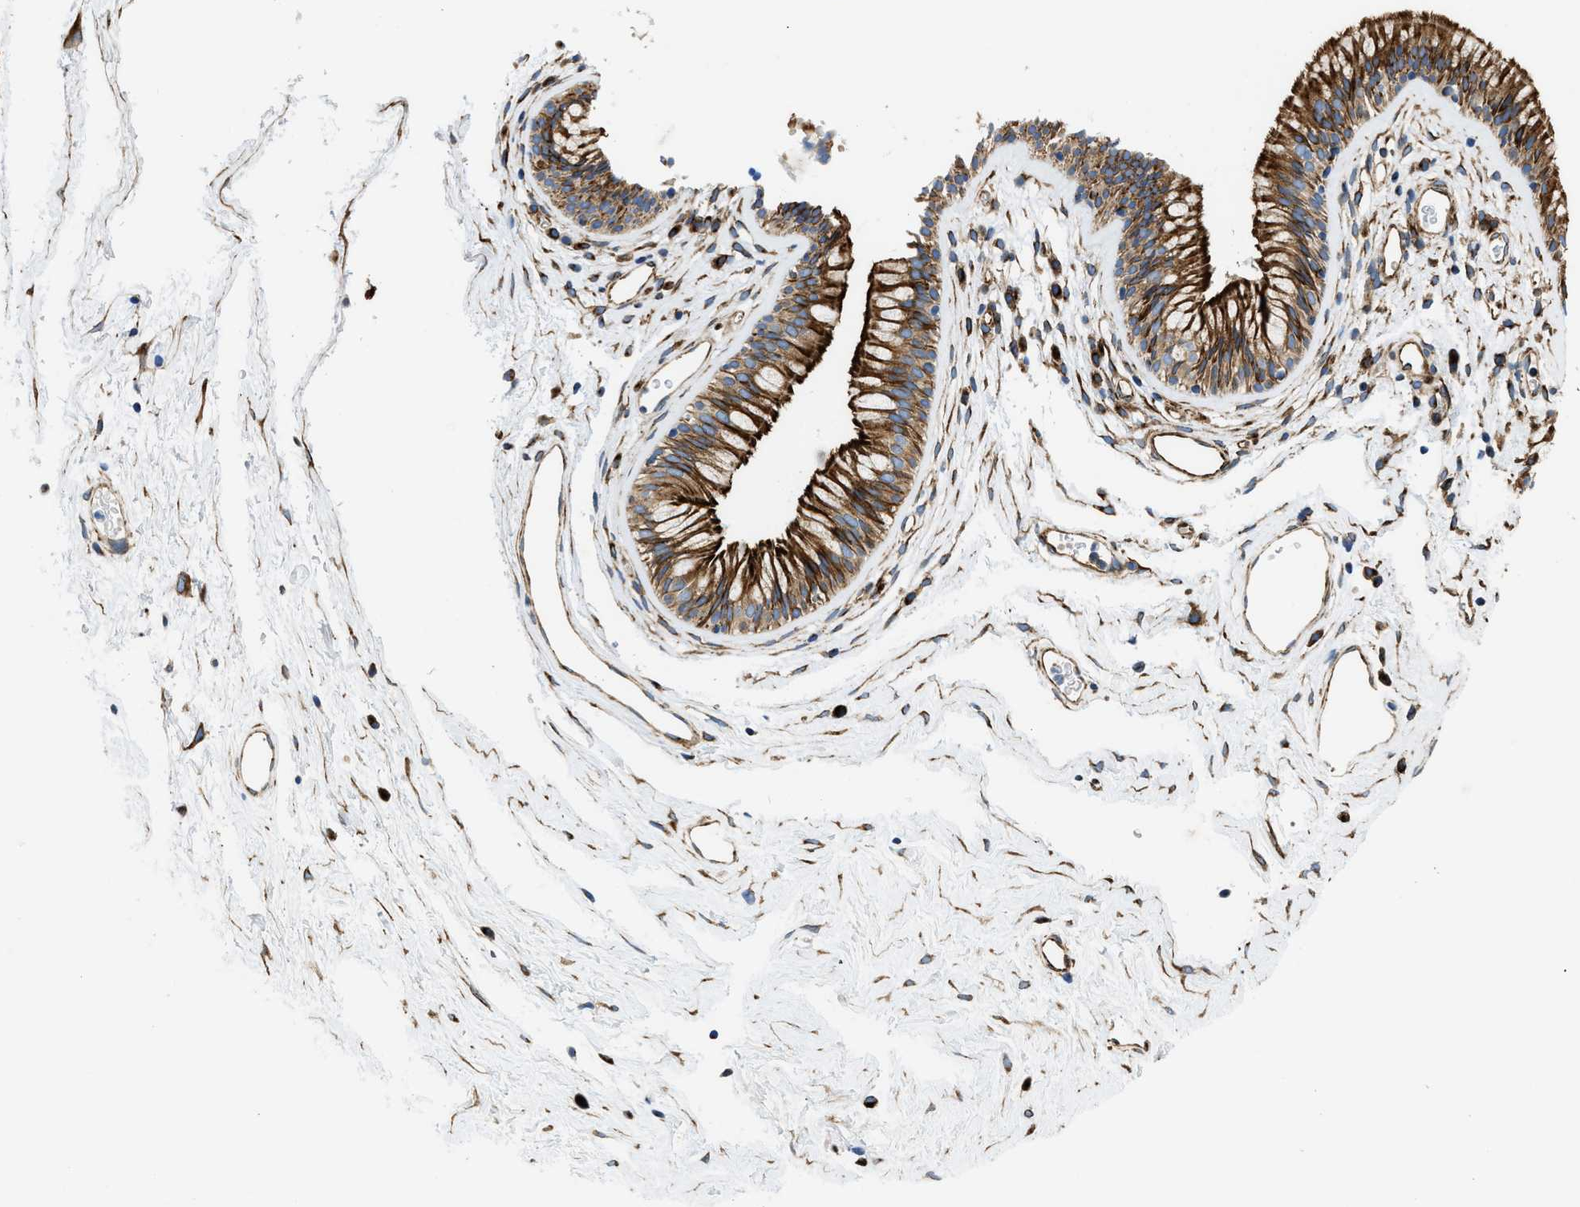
{"staining": {"intensity": "strong", "quantity": ">75%", "location": "cytoplasmic/membranous"}, "tissue": "nasopharynx", "cell_type": "Respiratory epithelial cells", "image_type": "normal", "snomed": [{"axis": "morphology", "description": "Normal tissue, NOS"}, {"axis": "morphology", "description": "Inflammation, NOS"}, {"axis": "topography", "description": "Nasopharynx"}], "caption": "Brown immunohistochemical staining in benign human nasopharynx shows strong cytoplasmic/membranous positivity in approximately >75% of respiratory epithelial cells.", "gene": "TMEM248", "patient": {"sex": "male", "age": 48}}